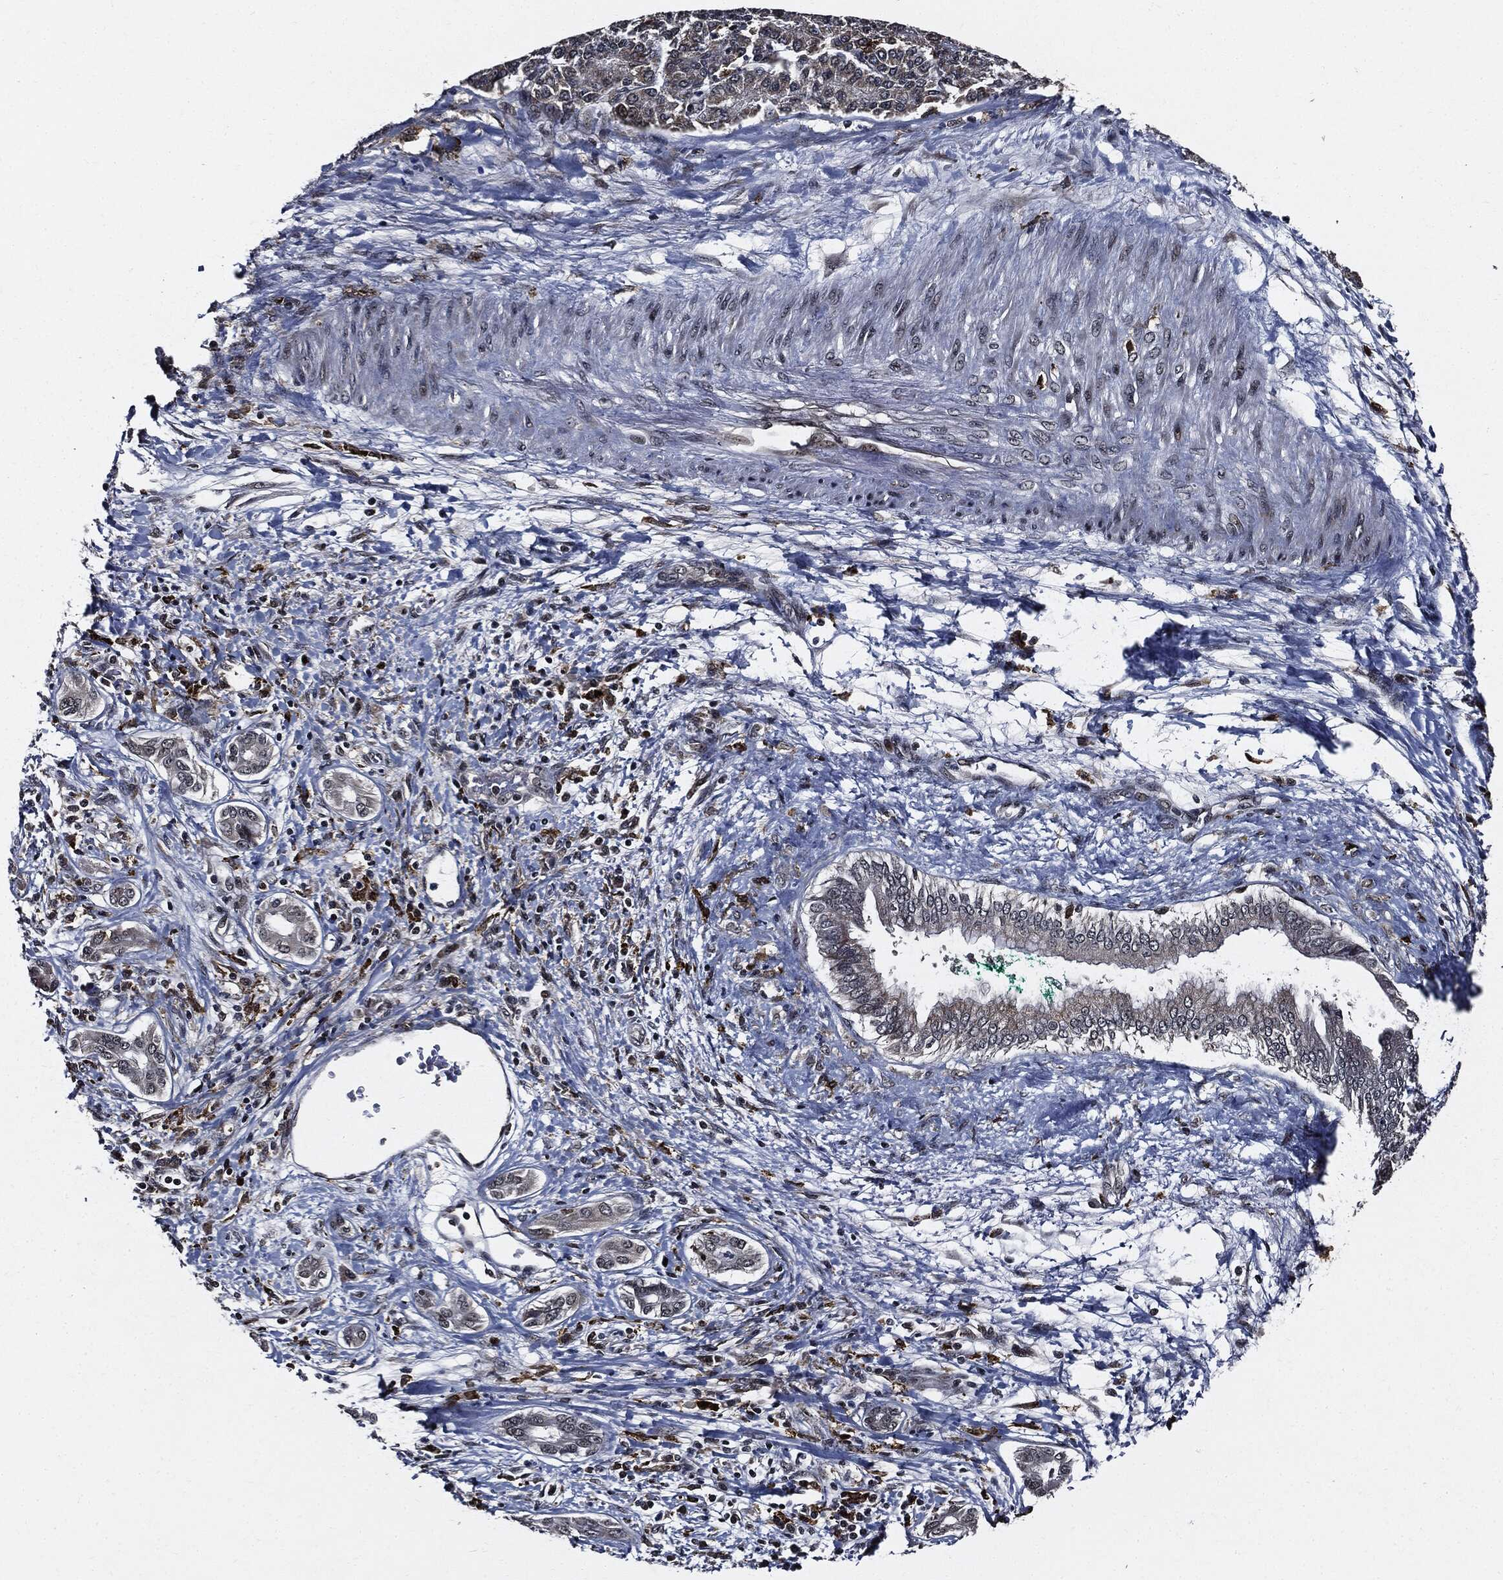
{"staining": {"intensity": "negative", "quantity": "none", "location": "none"}, "tissue": "liver cancer", "cell_type": "Tumor cells", "image_type": "cancer", "snomed": [{"axis": "morphology", "description": "Carcinoma, Hepatocellular, NOS"}, {"axis": "topography", "description": "Liver"}], "caption": "A histopathology image of liver hepatocellular carcinoma stained for a protein shows no brown staining in tumor cells.", "gene": "SUGT1", "patient": {"sex": "male", "age": 65}}